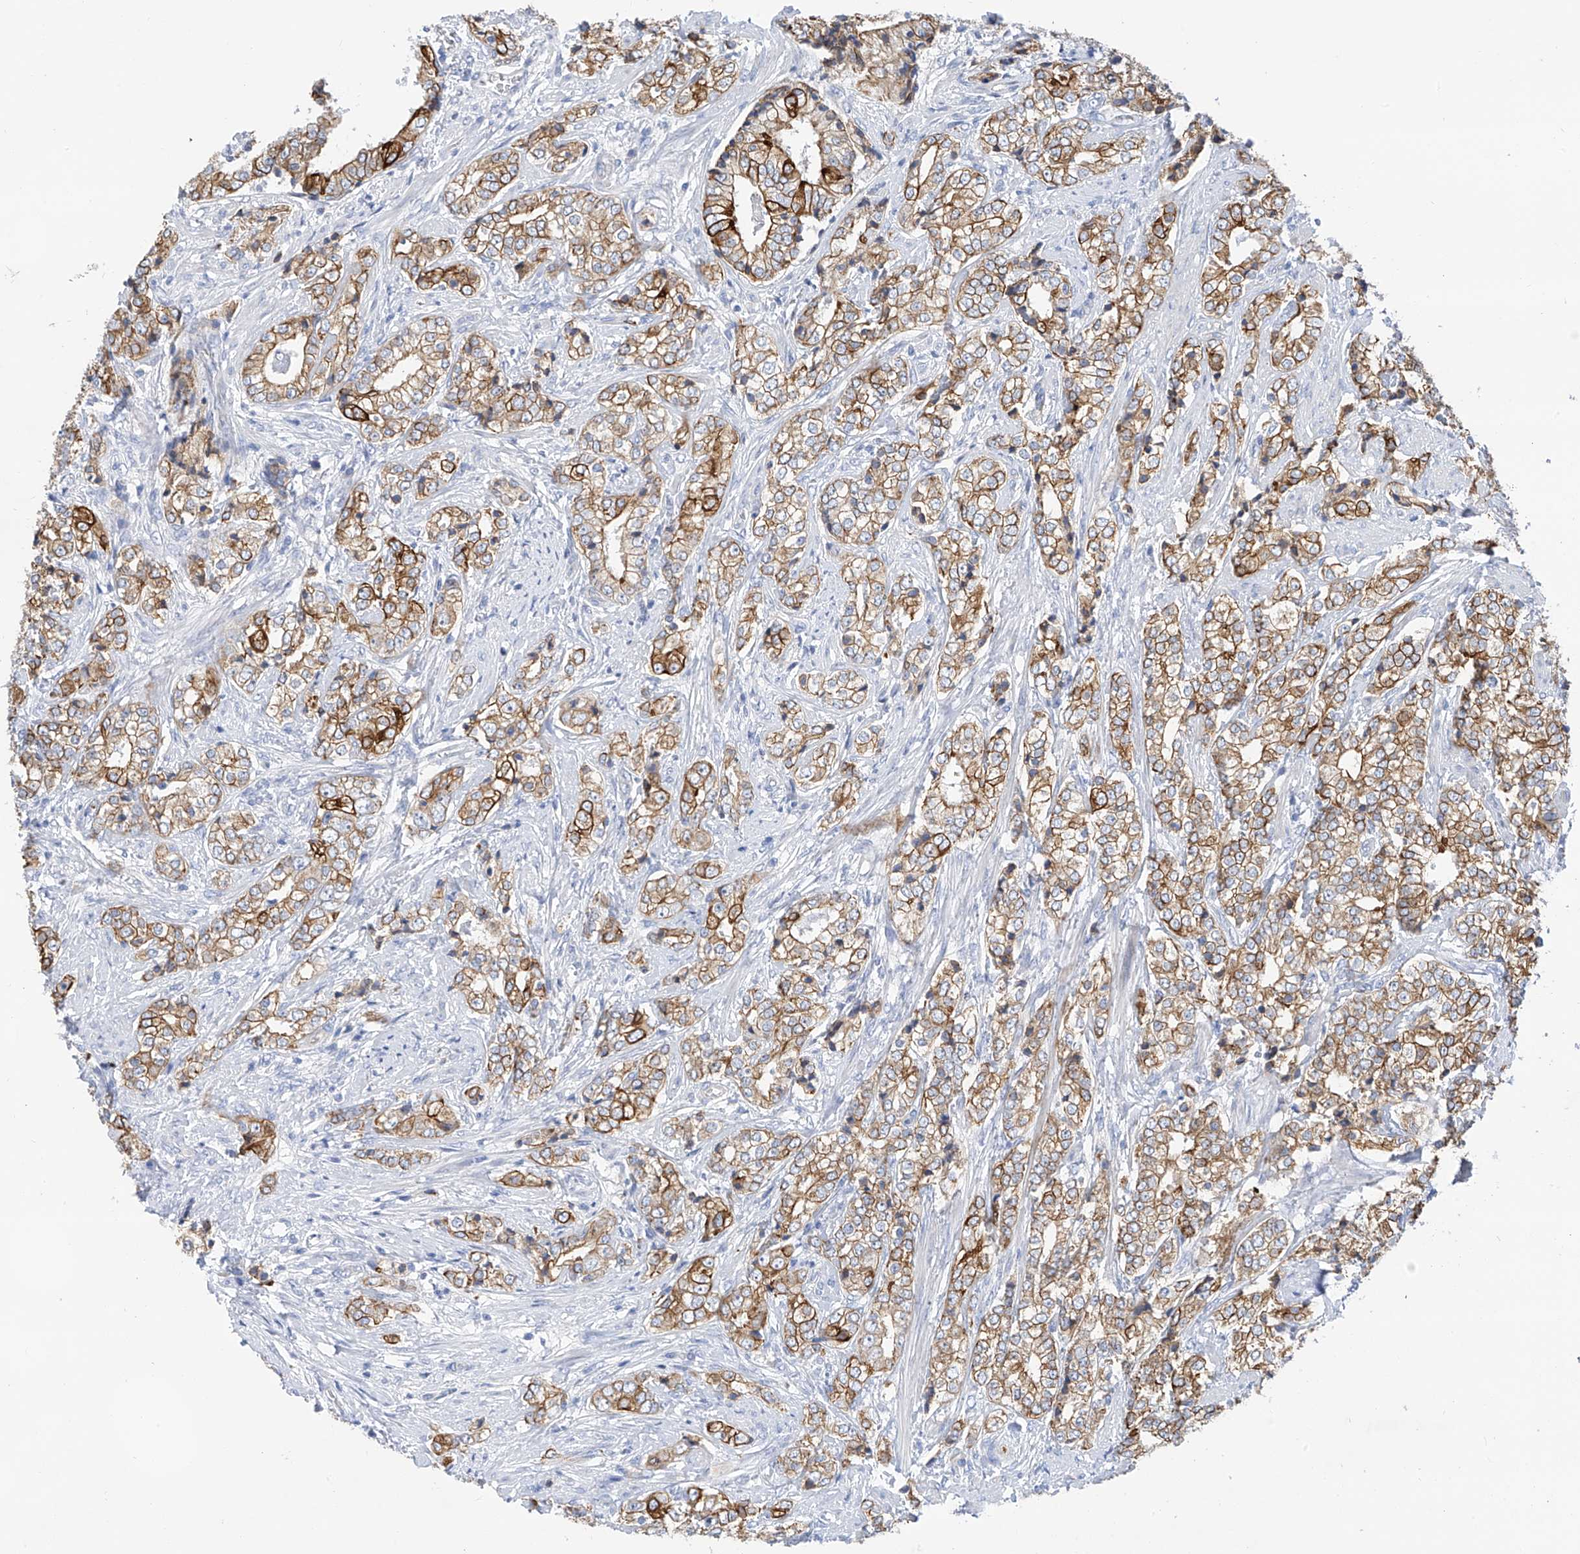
{"staining": {"intensity": "moderate", "quantity": ">75%", "location": "cytoplasmic/membranous"}, "tissue": "prostate cancer", "cell_type": "Tumor cells", "image_type": "cancer", "snomed": [{"axis": "morphology", "description": "Adenocarcinoma, High grade"}, {"axis": "topography", "description": "Prostate"}], "caption": "This is an image of IHC staining of prostate high-grade adenocarcinoma, which shows moderate staining in the cytoplasmic/membranous of tumor cells.", "gene": "PIK3C2B", "patient": {"sex": "male", "age": 69}}